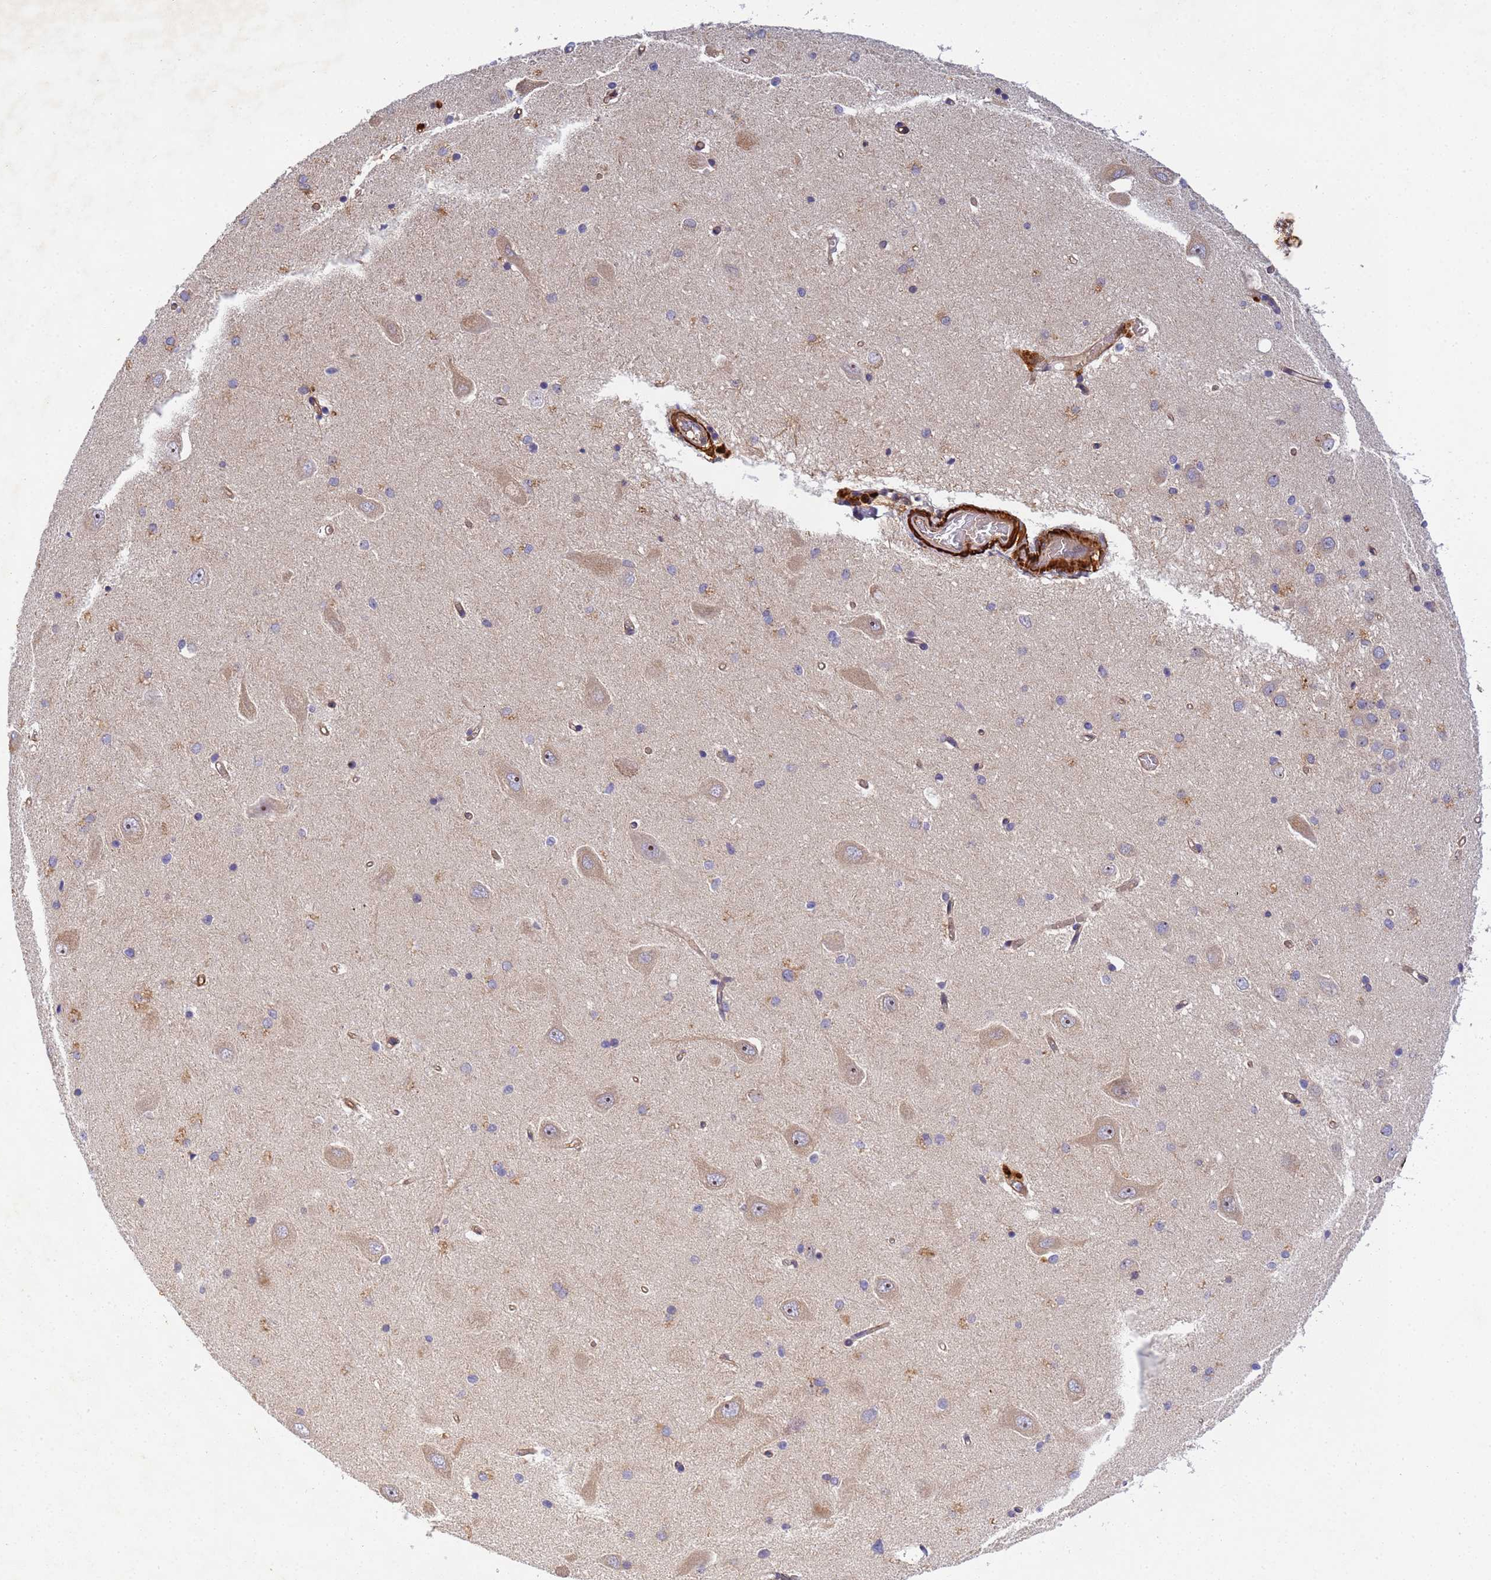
{"staining": {"intensity": "weak", "quantity": "<25%", "location": "cytoplasmic/membranous"}, "tissue": "hippocampus", "cell_type": "Glial cells", "image_type": "normal", "snomed": [{"axis": "morphology", "description": "Normal tissue, NOS"}, {"axis": "topography", "description": "Hippocampus"}], "caption": "High magnification brightfield microscopy of normal hippocampus stained with DAB (brown) and counterstained with hematoxylin (blue): glial cells show no significant staining.", "gene": "RALGAPA2", "patient": {"sex": "male", "age": 45}}